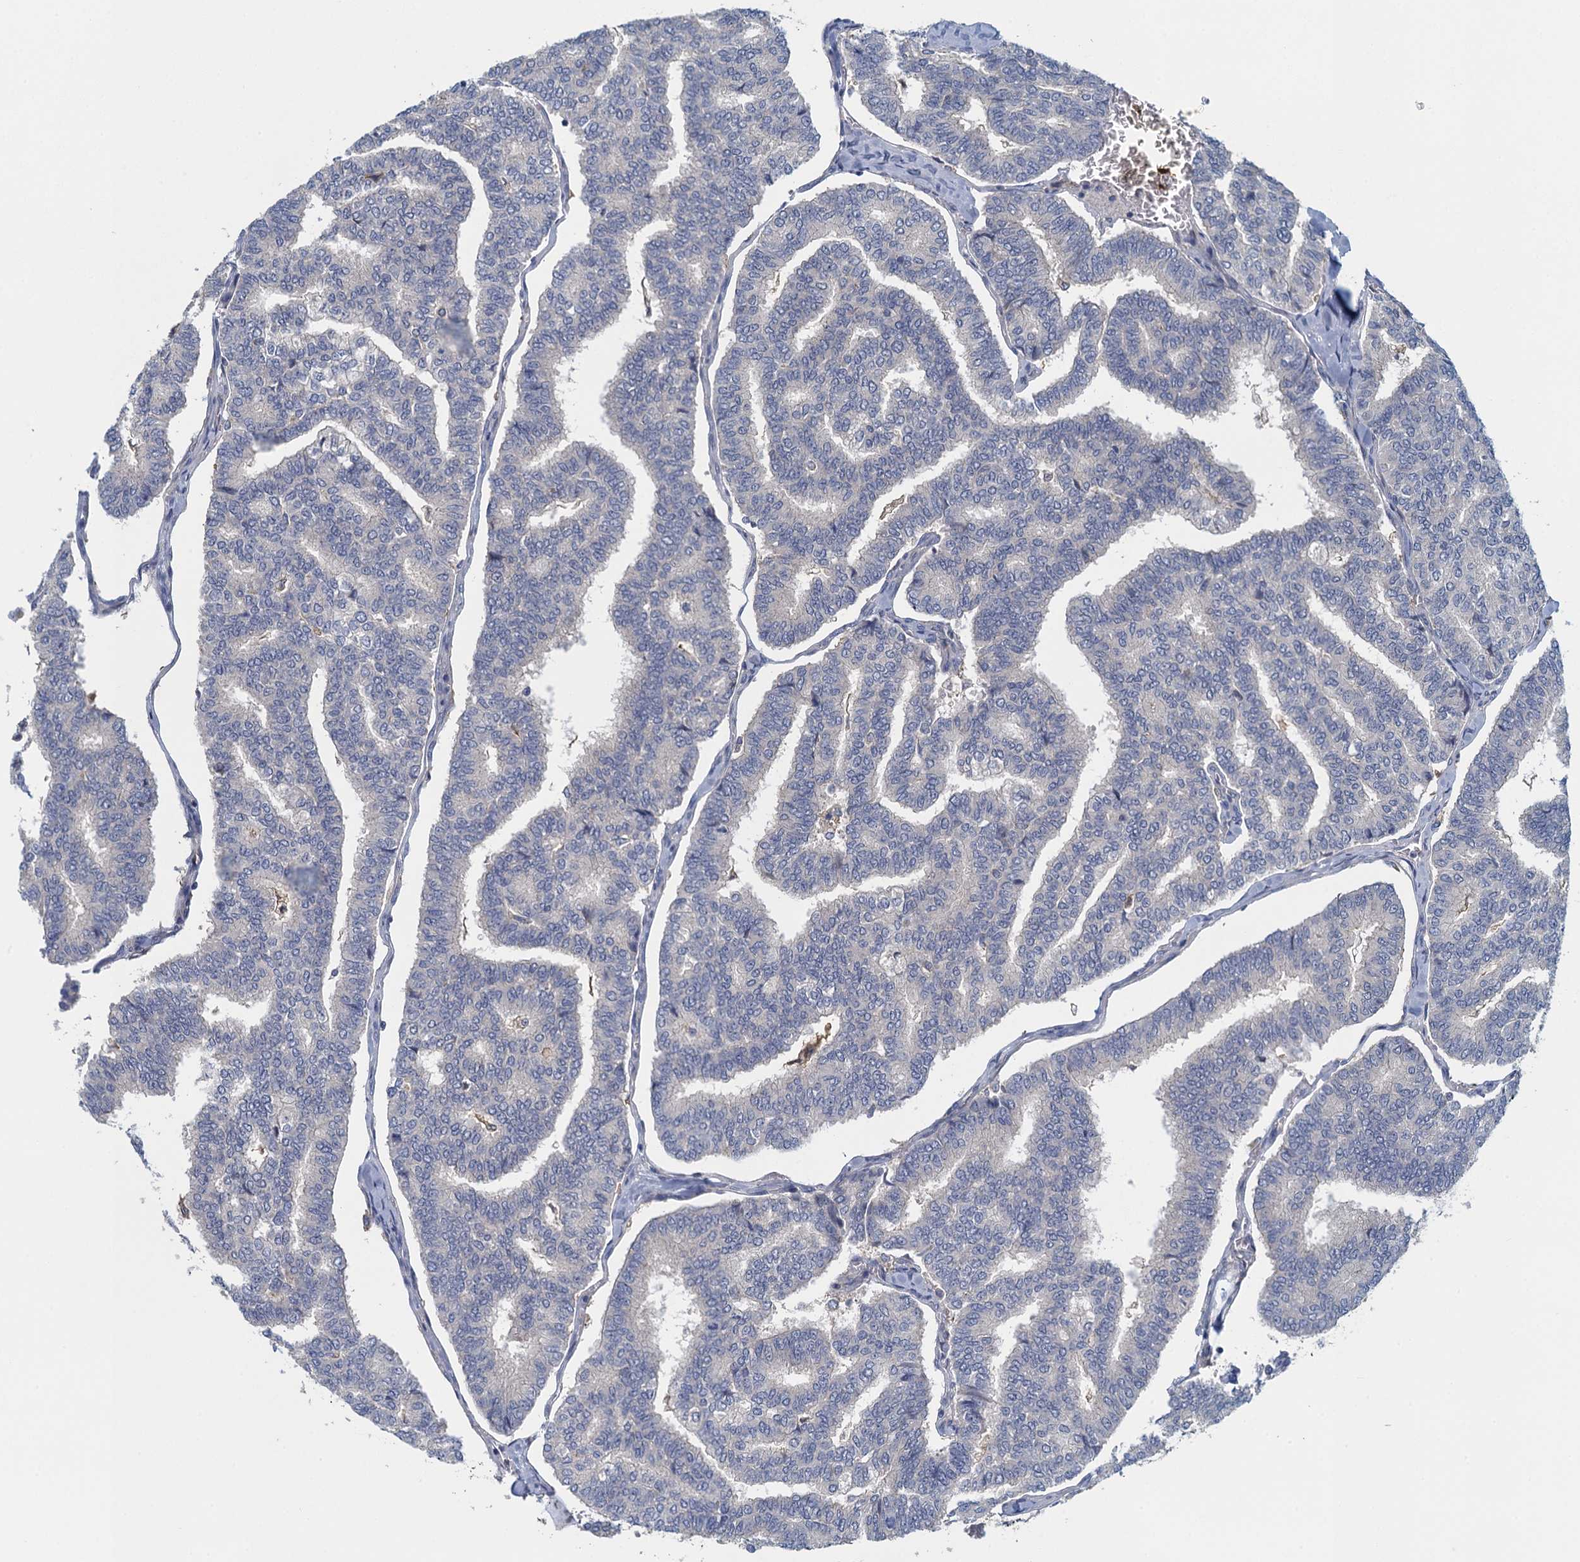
{"staining": {"intensity": "negative", "quantity": "none", "location": "none"}, "tissue": "thyroid cancer", "cell_type": "Tumor cells", "image_type": "cancer", "snomed": [{"axis": "morphology", "description": "Papillary adenocarcinoma, NOS"}, {"axis": "topography", "description": "Thyroid gland"}], "caption": "Papillary adenocarcinoma (thyroid) was stained to show a protein in brown. There is no significant expression in tumor cells.", "gene": "NCKAP1L", "patient": {"sex": "female", "age": 35}}